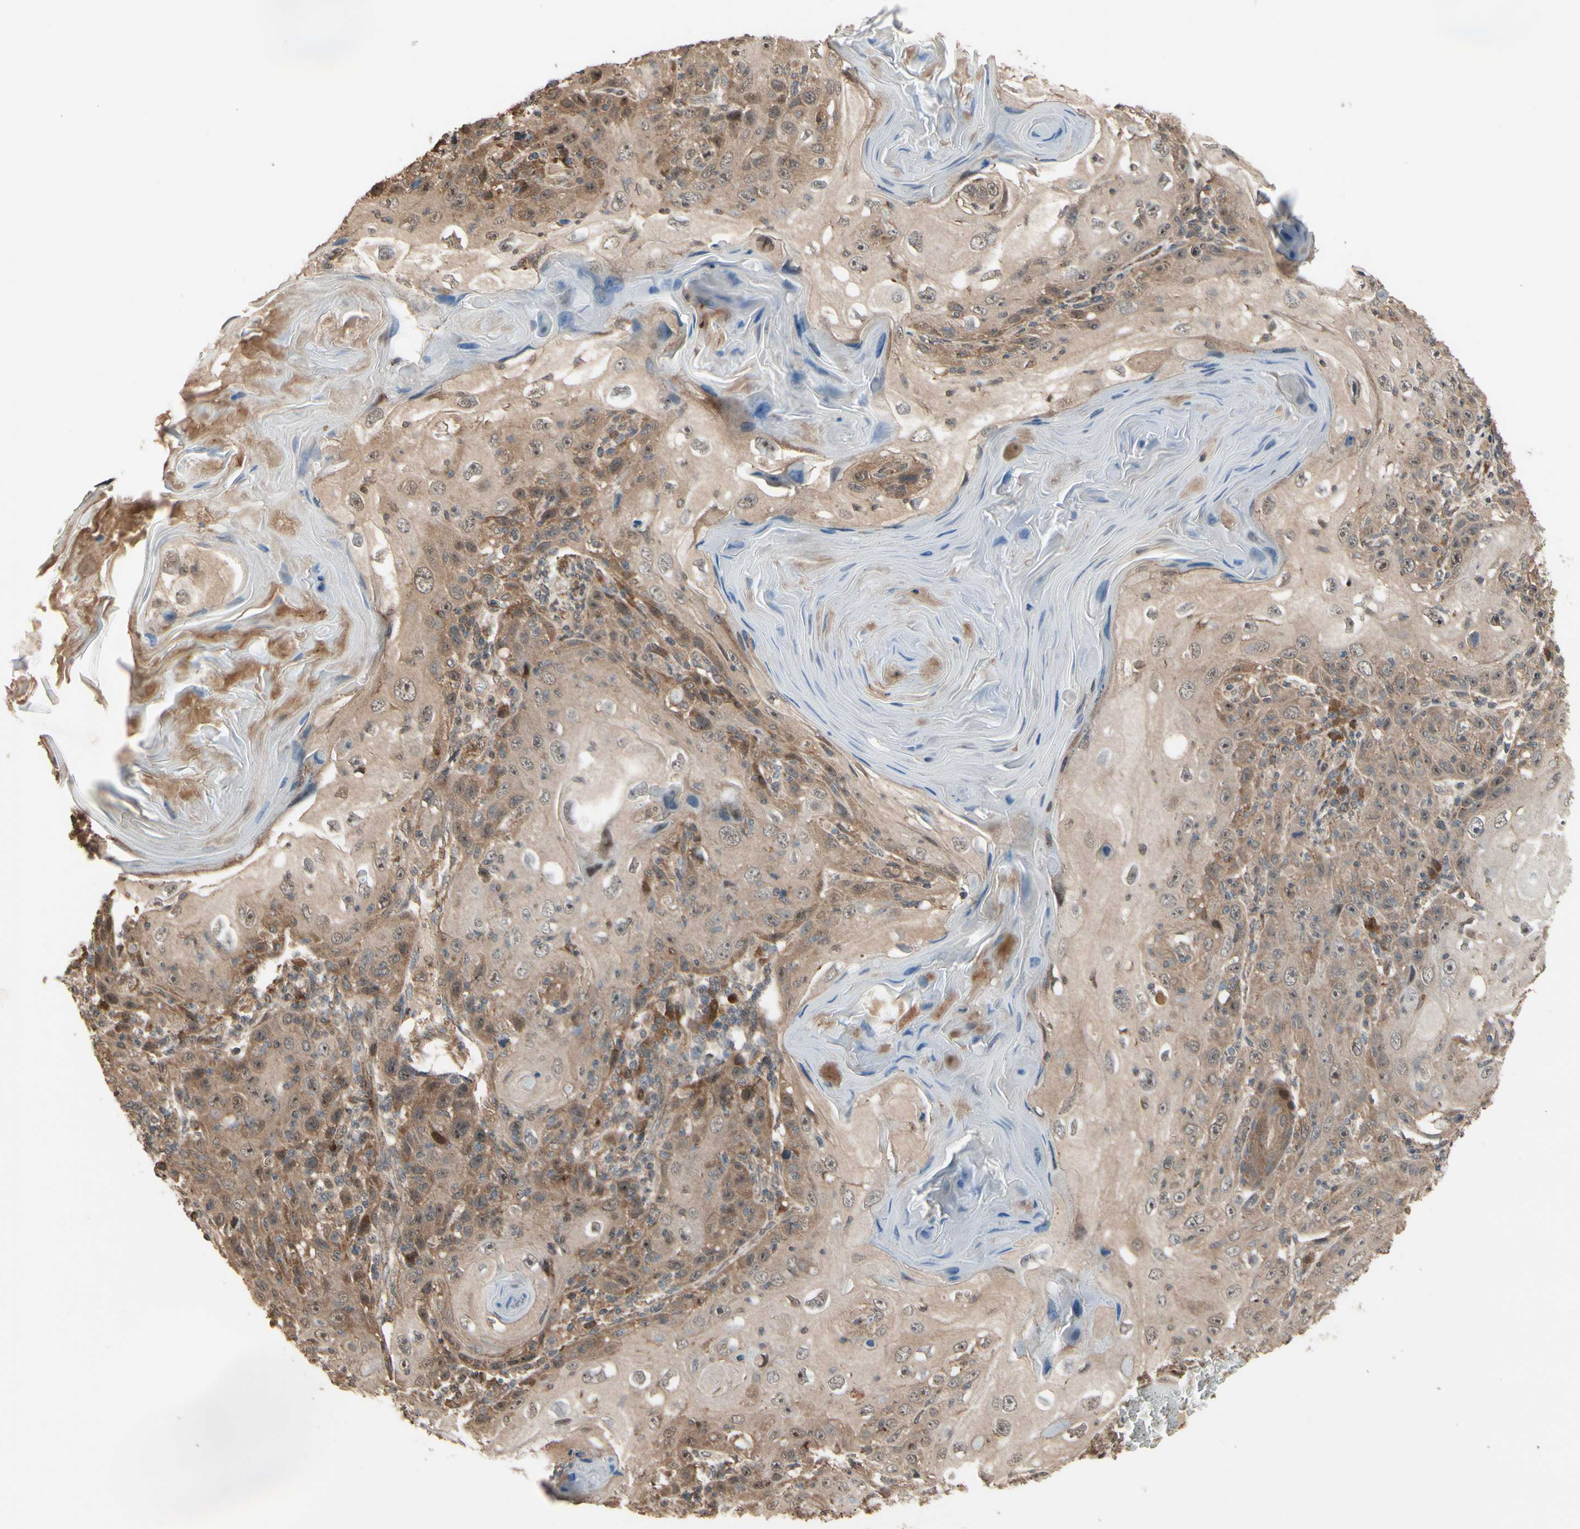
{"staining": {"intensity": "weak", "quantity": "25%-75%", "location": "cytoplasmic/membranous"}, "tissue": "skin cancer", "cell_type": "Tumor cells", "image_type": "cancer", "snomed": [{"axis": "morphology", "description": "Squamous cell carcinoma, NOS"}, {"axis": "topography", "description": "Skin"}], "caption": "A brown stain shows weak cytoplasmic/membranous staining of a protein in human skin cancer (squamous cell carcinoma) tumor cells.", "gene": "CSF1R", "patient": {"sex": "female", "age": 88}}